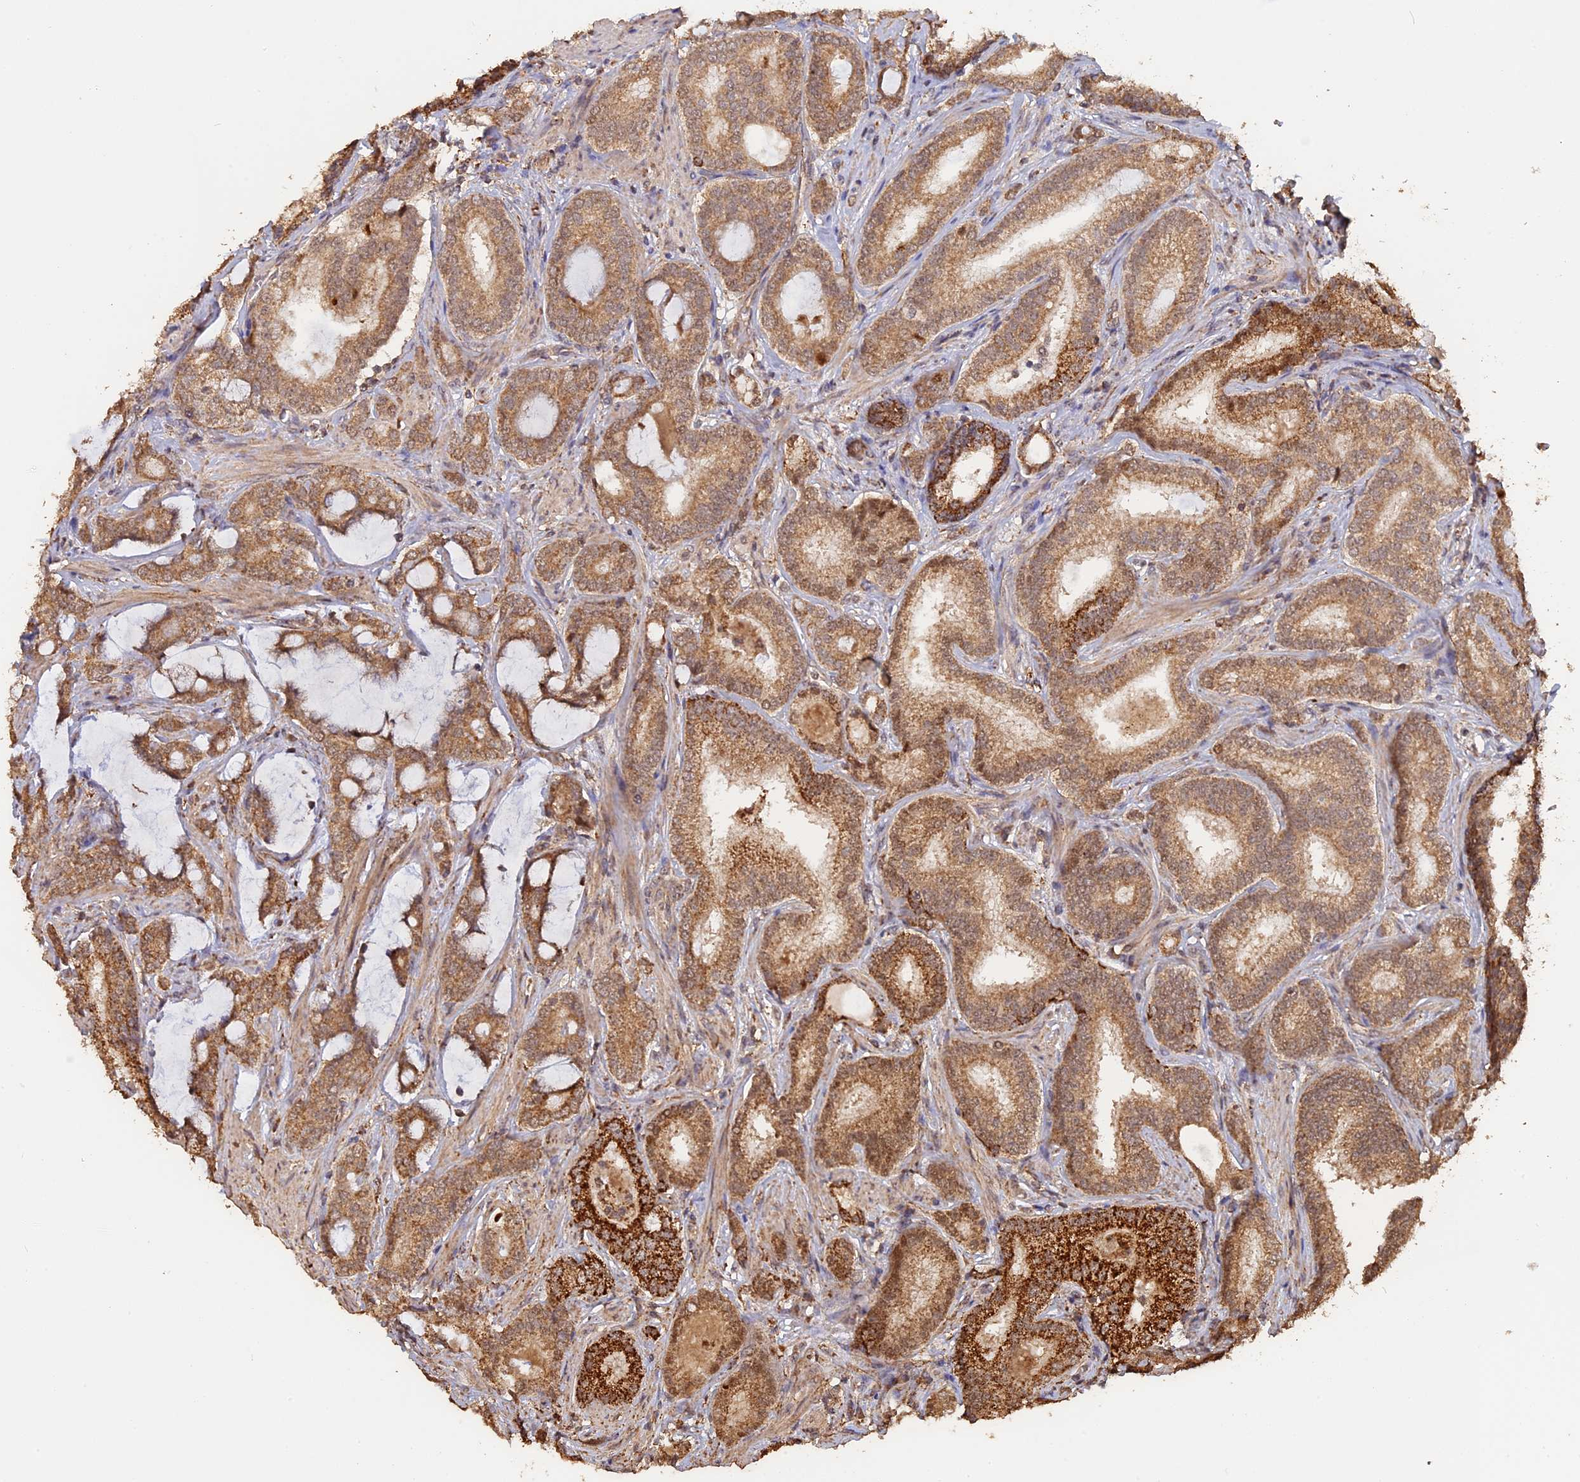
{"staining": {"intensity": "moderate", "quantity": ">75%", "location": "cytoplasmic/membranous"}, "tissue": "prostate cancer", "cell_type": "Tumor cells", "image_type": "cancer", "snomed": [{"axis": "morphology", "description": "Adenocarcinoma, High grade"}, {"axis": "topography", "description": "Prostate"}], "caption": "High-magnification brightfield microscopy of prostate adenocarcinoma (high-grade) stained with DAB (brown) and counterstained with hematoxylin (blue). tumor cells exhibit moderate cytoplasmic/membranous staining is seen in approximately>75% of cells. The protein of interest is shown in brown color, while the nuclei are stained blue.", "gene": "FAM210B", "patient": {"sex": "male", "age": 63}}